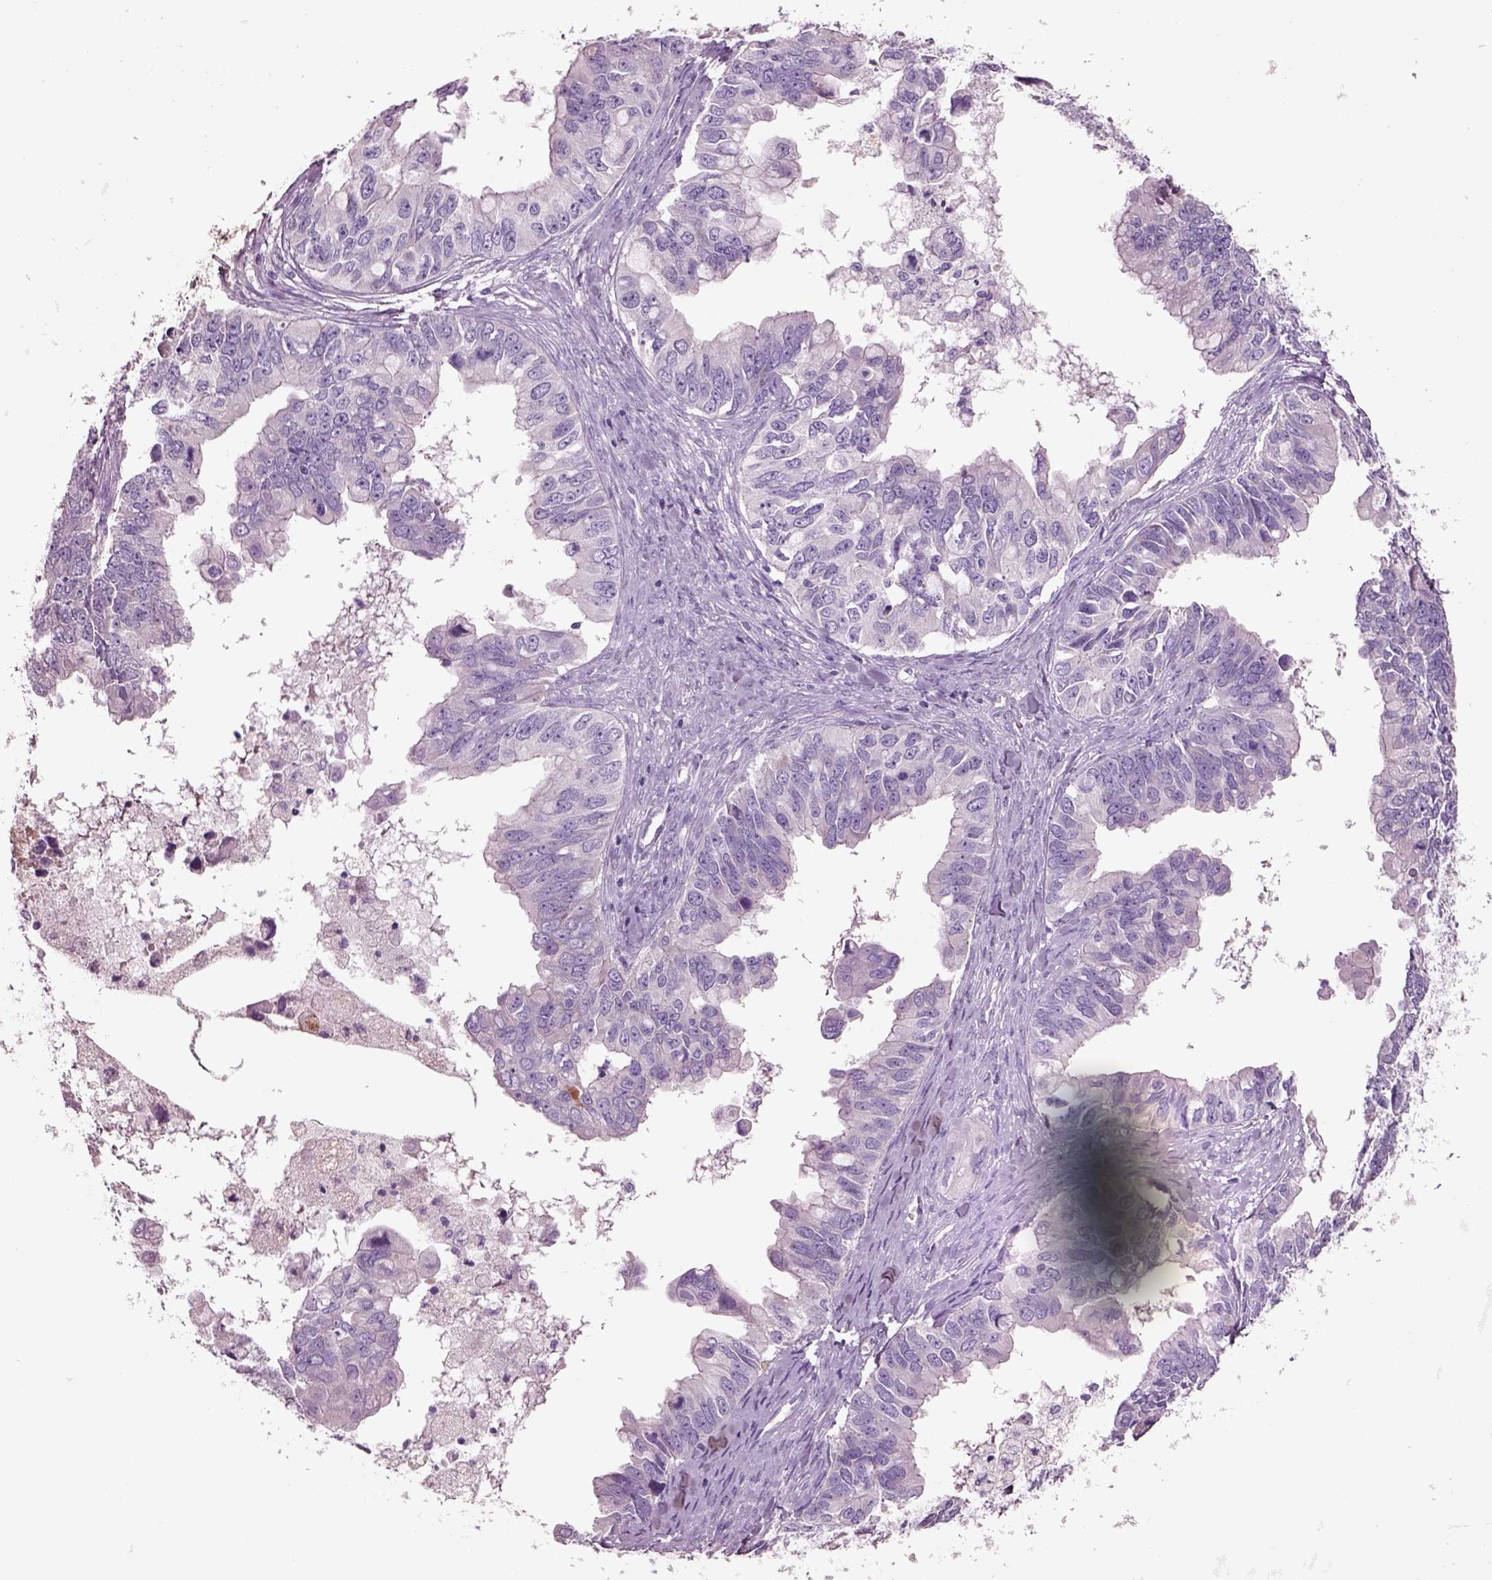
{"staining": {"intensity": "negative", "quantity": "none", "location": "none"}, "tissue": "ovarian cancer", "cell_type": "Tumor cells", "image_type": "cancer", "snomed": [{"axis": "morphology", "description": "Cystadenocarcinoma, mucinous, NOS"}, {"axis": "topography", "description": "Ovary"}], "caption": "This is a histopathology image of IHC staining of ovarian cancer, which shows no staining in tumor cells.", "gene": "PLPP7", "patient": {"sex": "female", "age": 76}}